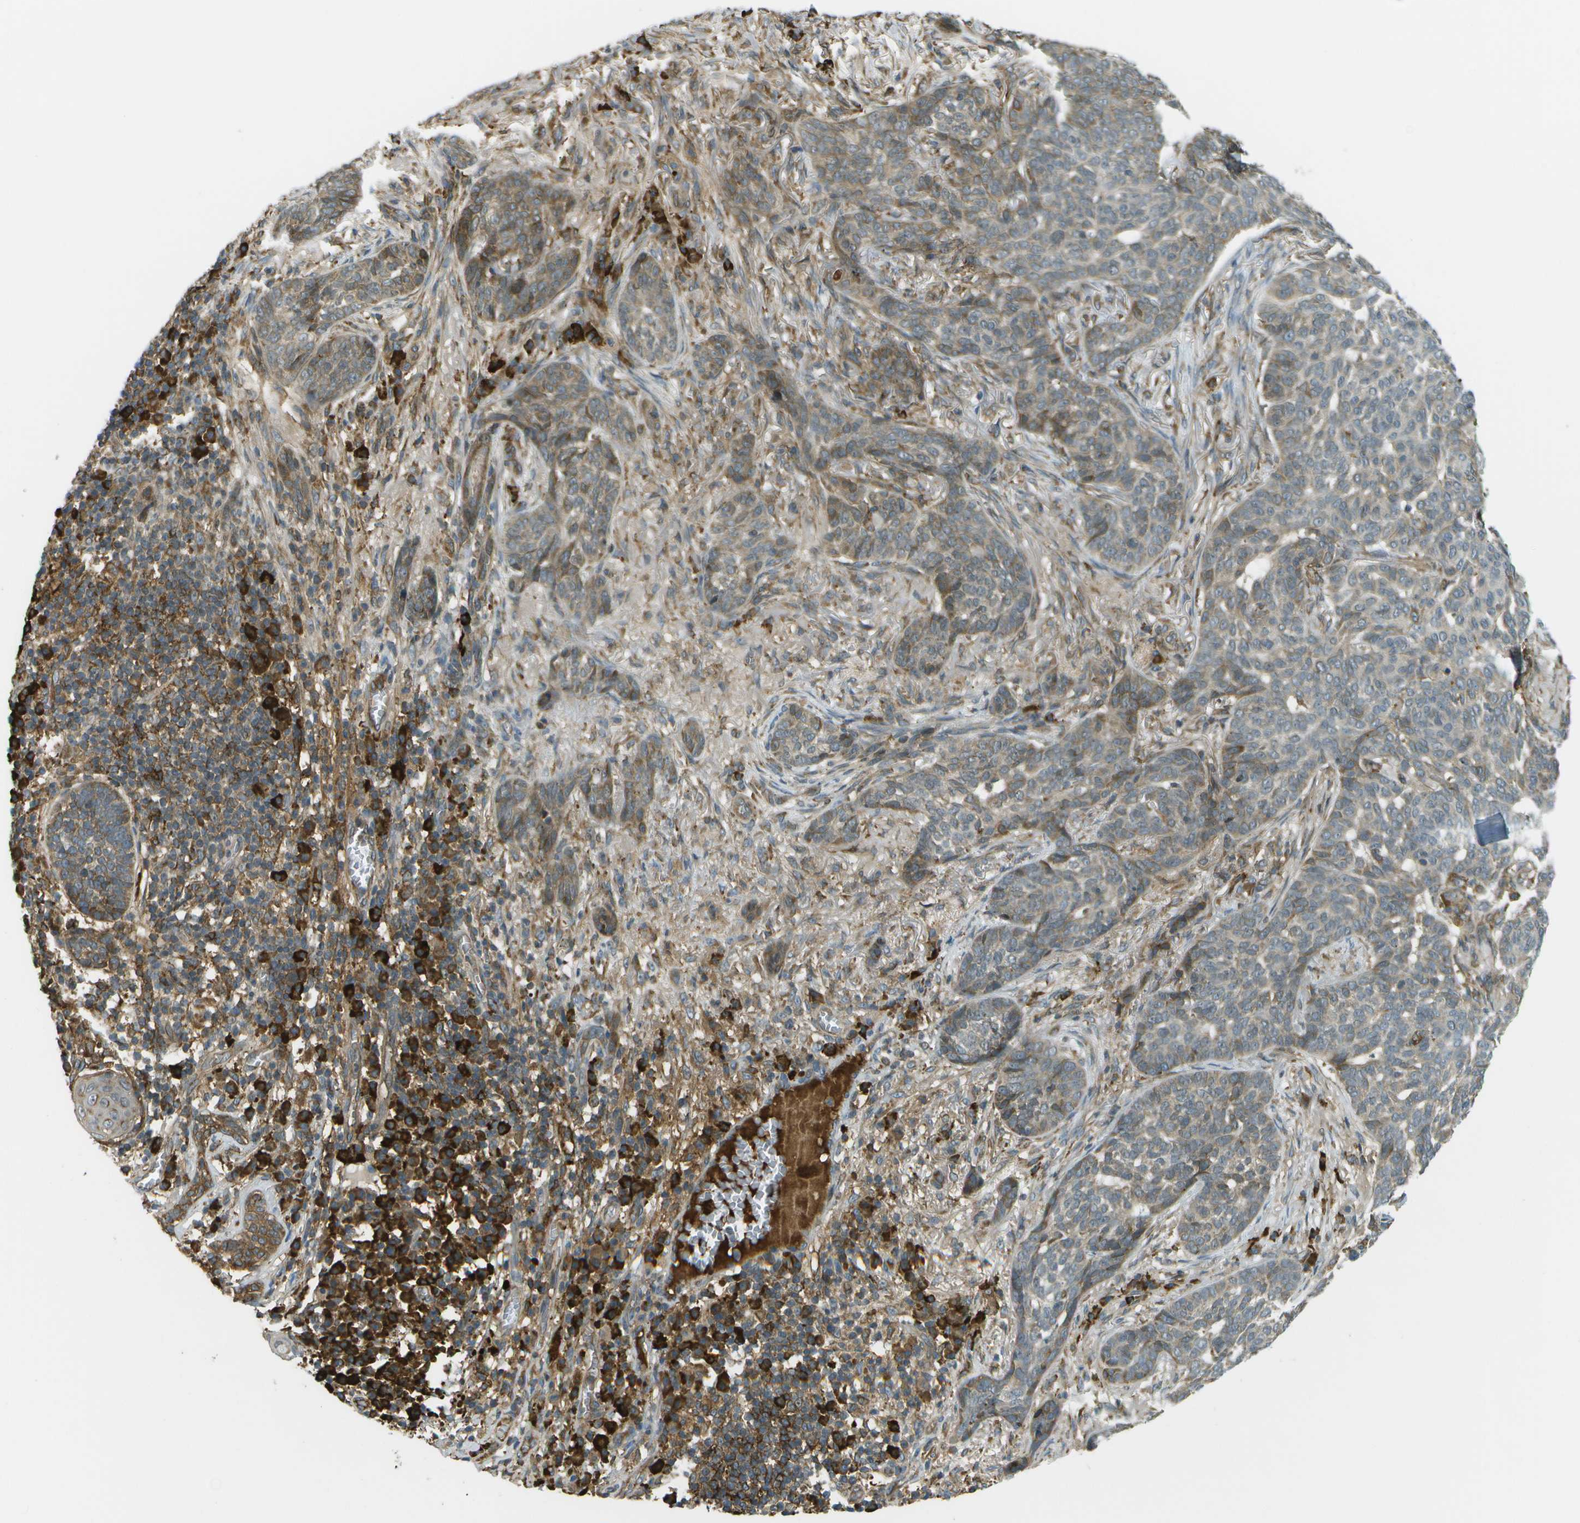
{"staining": {"intensity": "weak", "quantity": "25%-75%", "location": "cytoplasmic/membranous"}, "tissue": "skin cancer", "cell_type": "Tumor cells", "image_type": "cancer", "snomed": [{"axis": "morphology", "description": "Basal cell carcinoma"}, {"axis": "topography", "description": "Skin"}], "caption": "A photomicrograph of basal cell carcinoma (skin) stained for a protein exhibits weak cytoplasmic/membranous brown staining in tumor cells. Using DAB (brown) and hematoxylin (blue) stains, captured at high magnification using brightfield microscopy.", "gene": "USP30", "patient": {"sex": "male", "age": 85}}